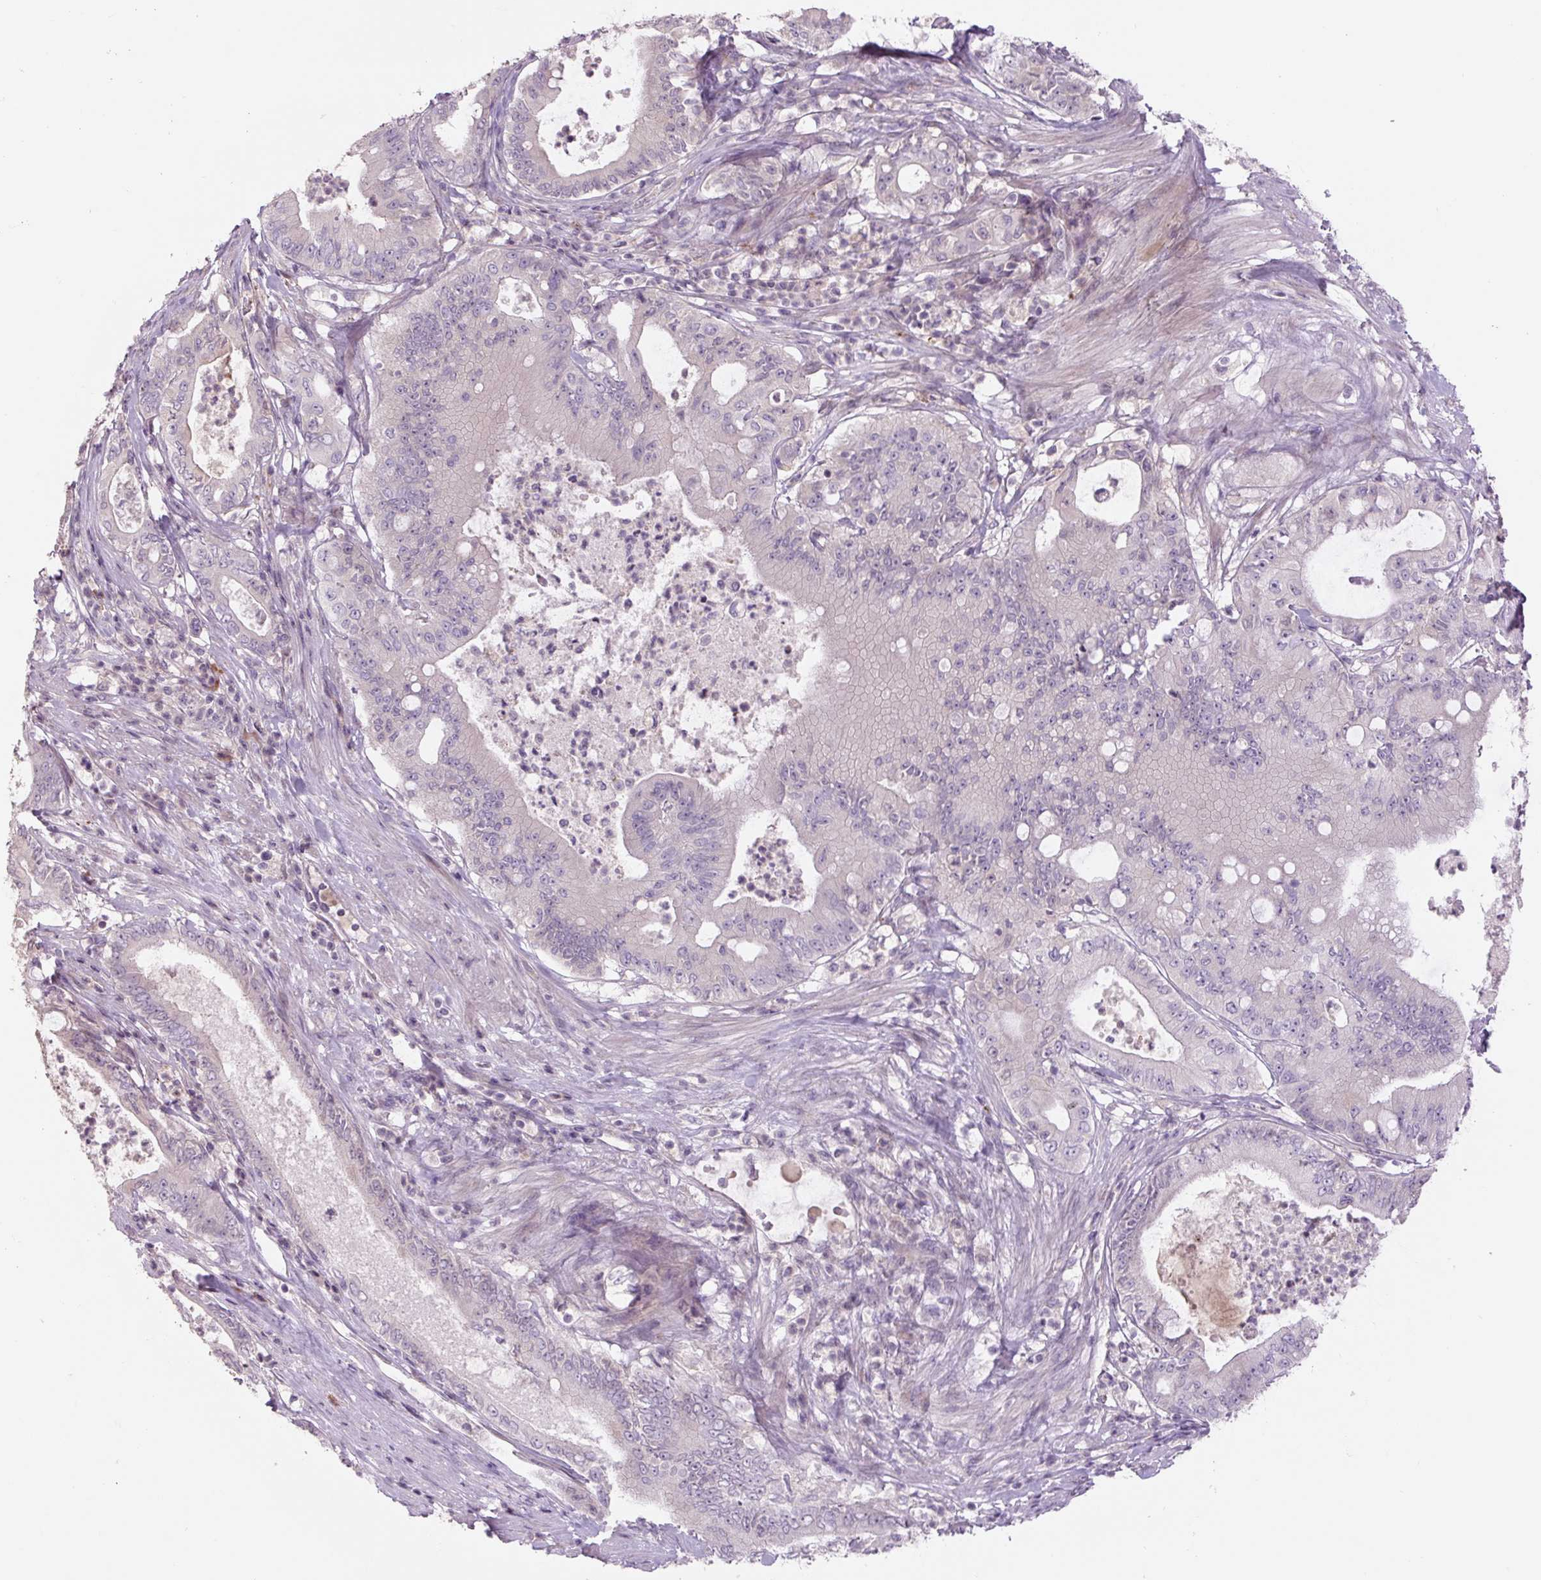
{"staining": {"intensity": "negative", "quantity": "none", "location": "none"}, "tissue": "pancreatic cancer", "cell_type": "Tumor cells", "image_type": "cancer", "snomed": [{"axis": "morphology", "description": "Adenocarcinoma, NOS"}, {"axis": "topography", "description": "Pancreas"}], "caption": "DAB immunohistochemical staining of human pancreatic cancer reveals no significant staining in tumor cells. (Brightfield microscopy of DAB (3,3'-diaminobenzidine) IHC at high magnification).", "gene": "TMEM100", "patient": {"sex": "male", "age": 71}}